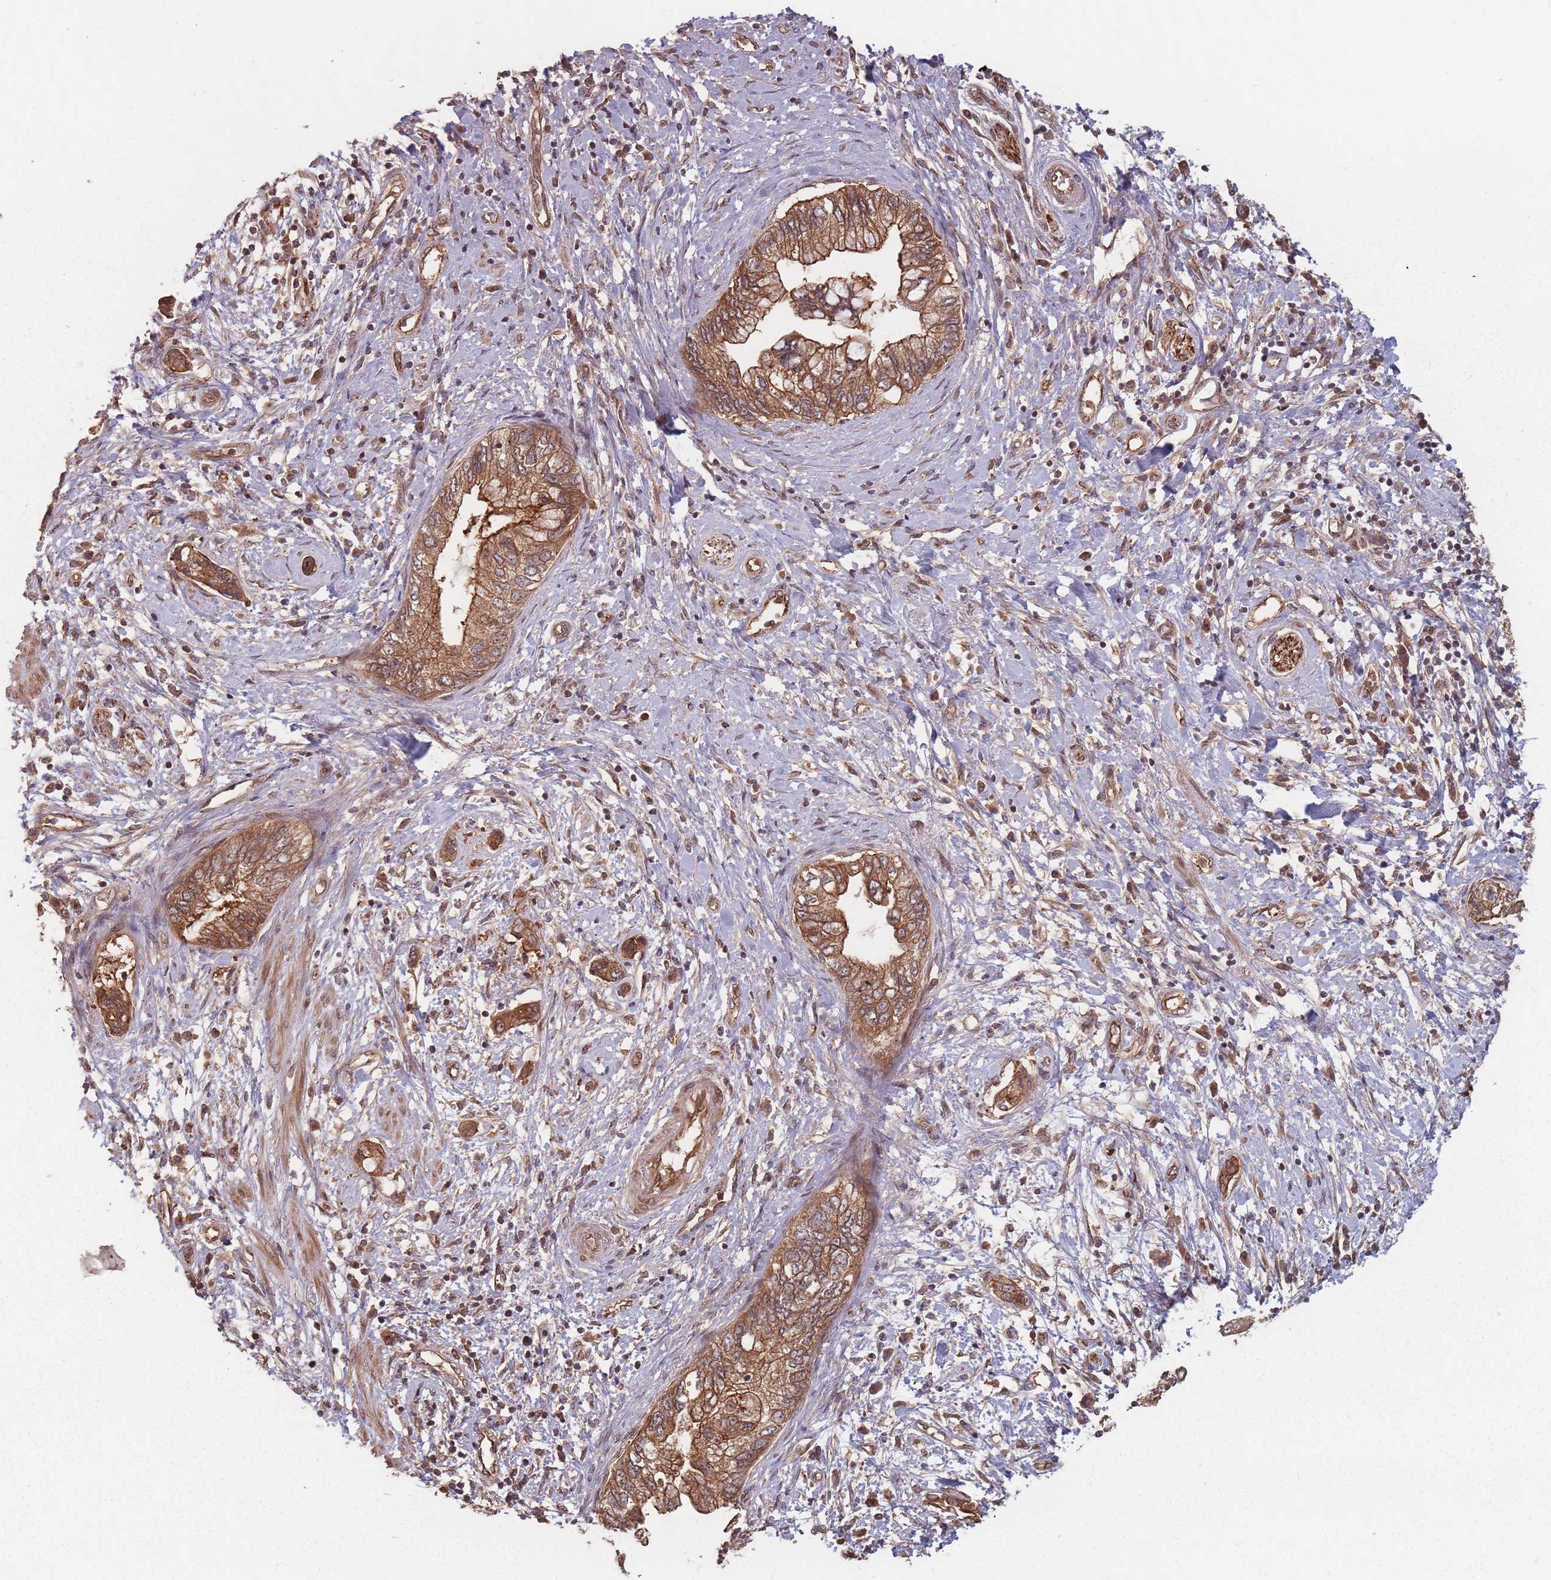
{"staining": {"intensity": "strong", "quantity": ">75%", "location": "cytoplasmic/membranous"}, "tissue": "pancreatic cancer", "cell_type": "Tumor cells", "image_type": "cancer", "snomed": [{"axis": "morphology", "description": "Adenocarcinoma, NOS"}, {"axis": "topography", "description": "Pancreas"}], "caption": "Adenocarcinoma (pancreatic) stained with a brown dye shows strong cytoplasmic/membranous positive positivity in approximately >75% of tumor cells.", "gene": "C3orf14", "patient": {"sex": "female", "age": 73}}